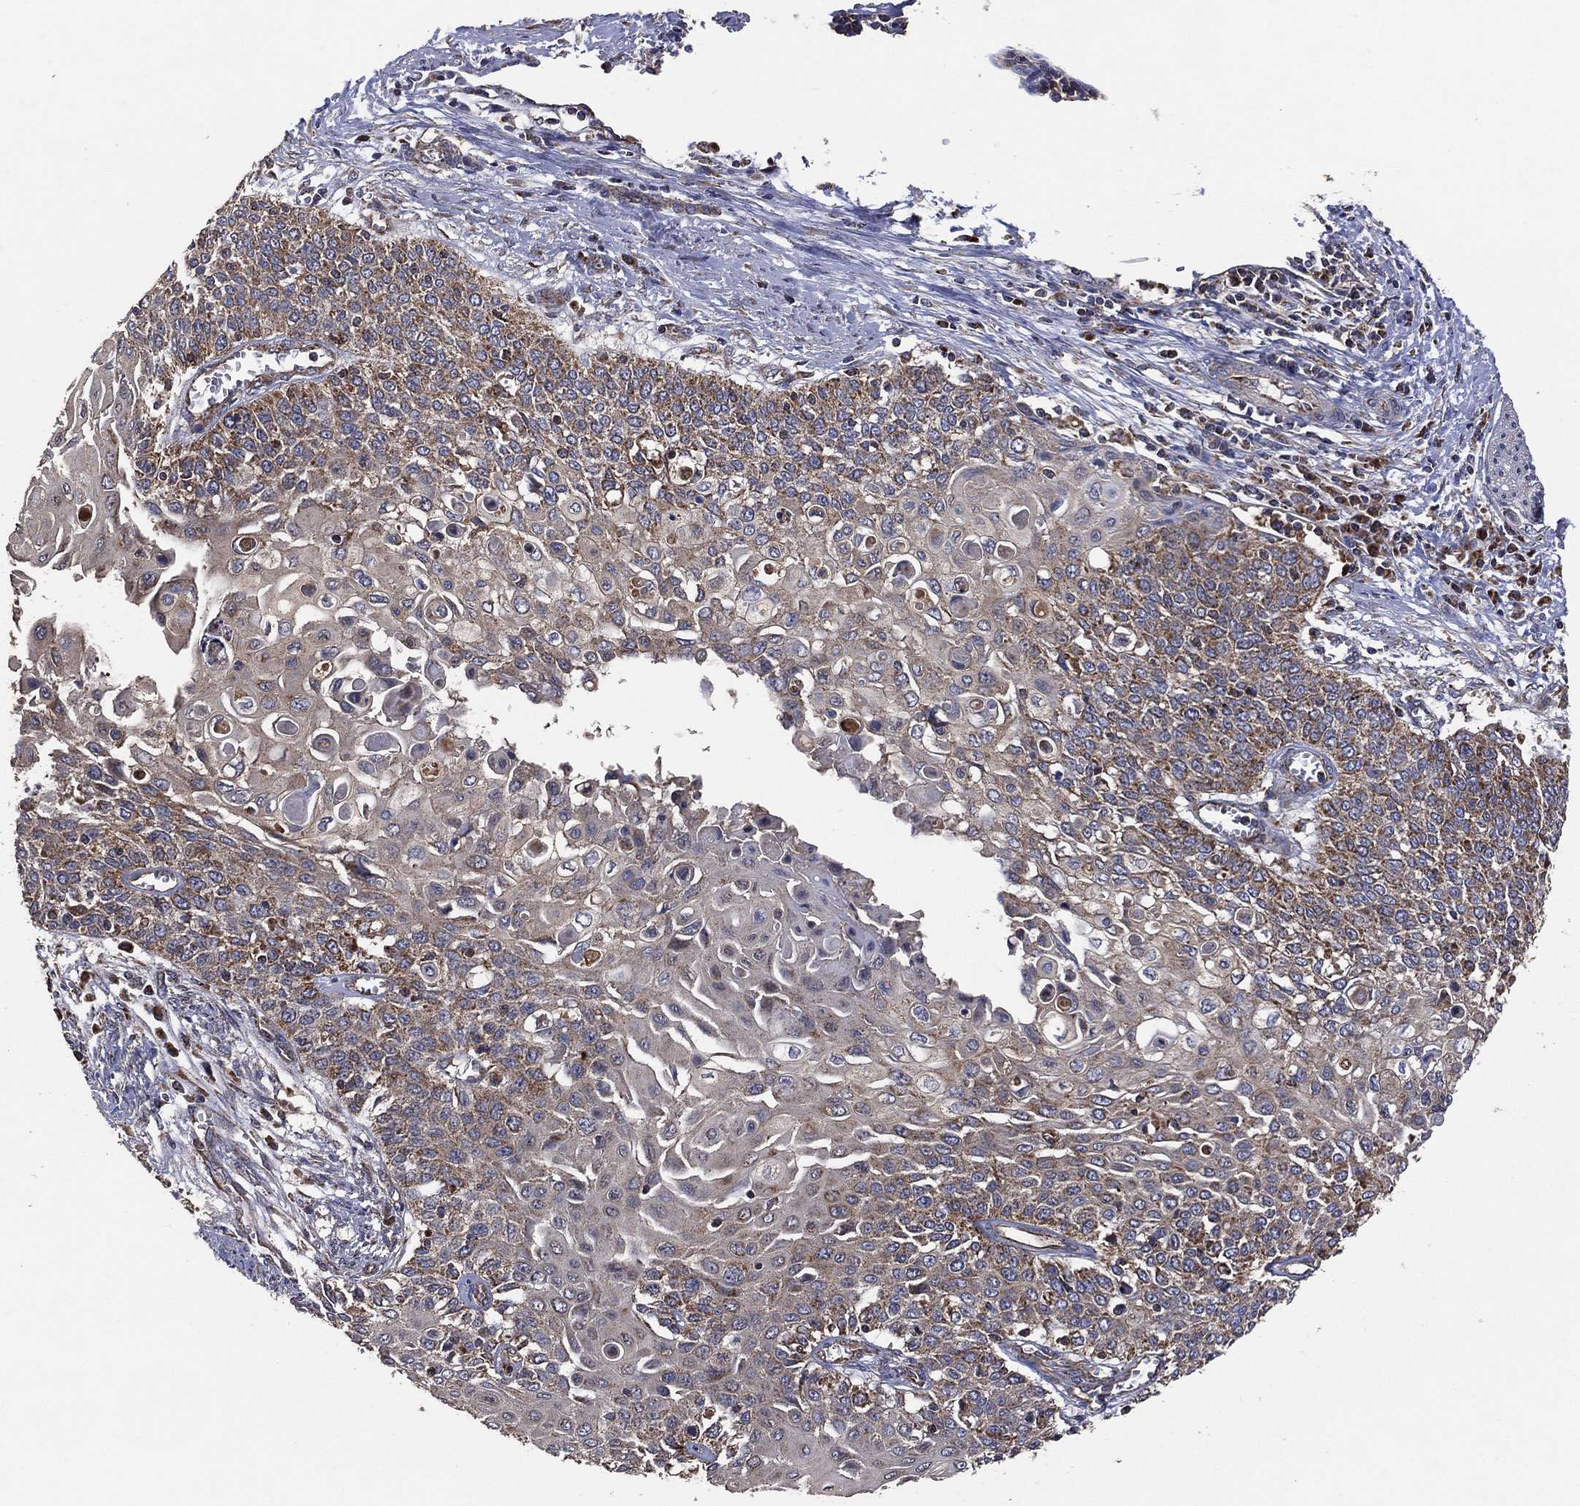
{"staining": {"intensity": "moderate", "quantity": "<25%", "location": "cytoplasmic/membranous"}, "tissue": "cervical cancer", "cell_type": "Tumor cells", "image_type": "cancer", "snomed": [{"axis": "morphology", "description": "Squamous cell carcinoma, NOS"}, {"axis": "topography", "description": "Cervix"}], "caption": "Protein staining of cervical cancer (squamous cell carcinoma) tissue displays moderate cytoplasmic/membranous positivity in about <25% of tumor cells.", "gene": "LIMD1", "patient": {"sex": "female", "age": 39}}